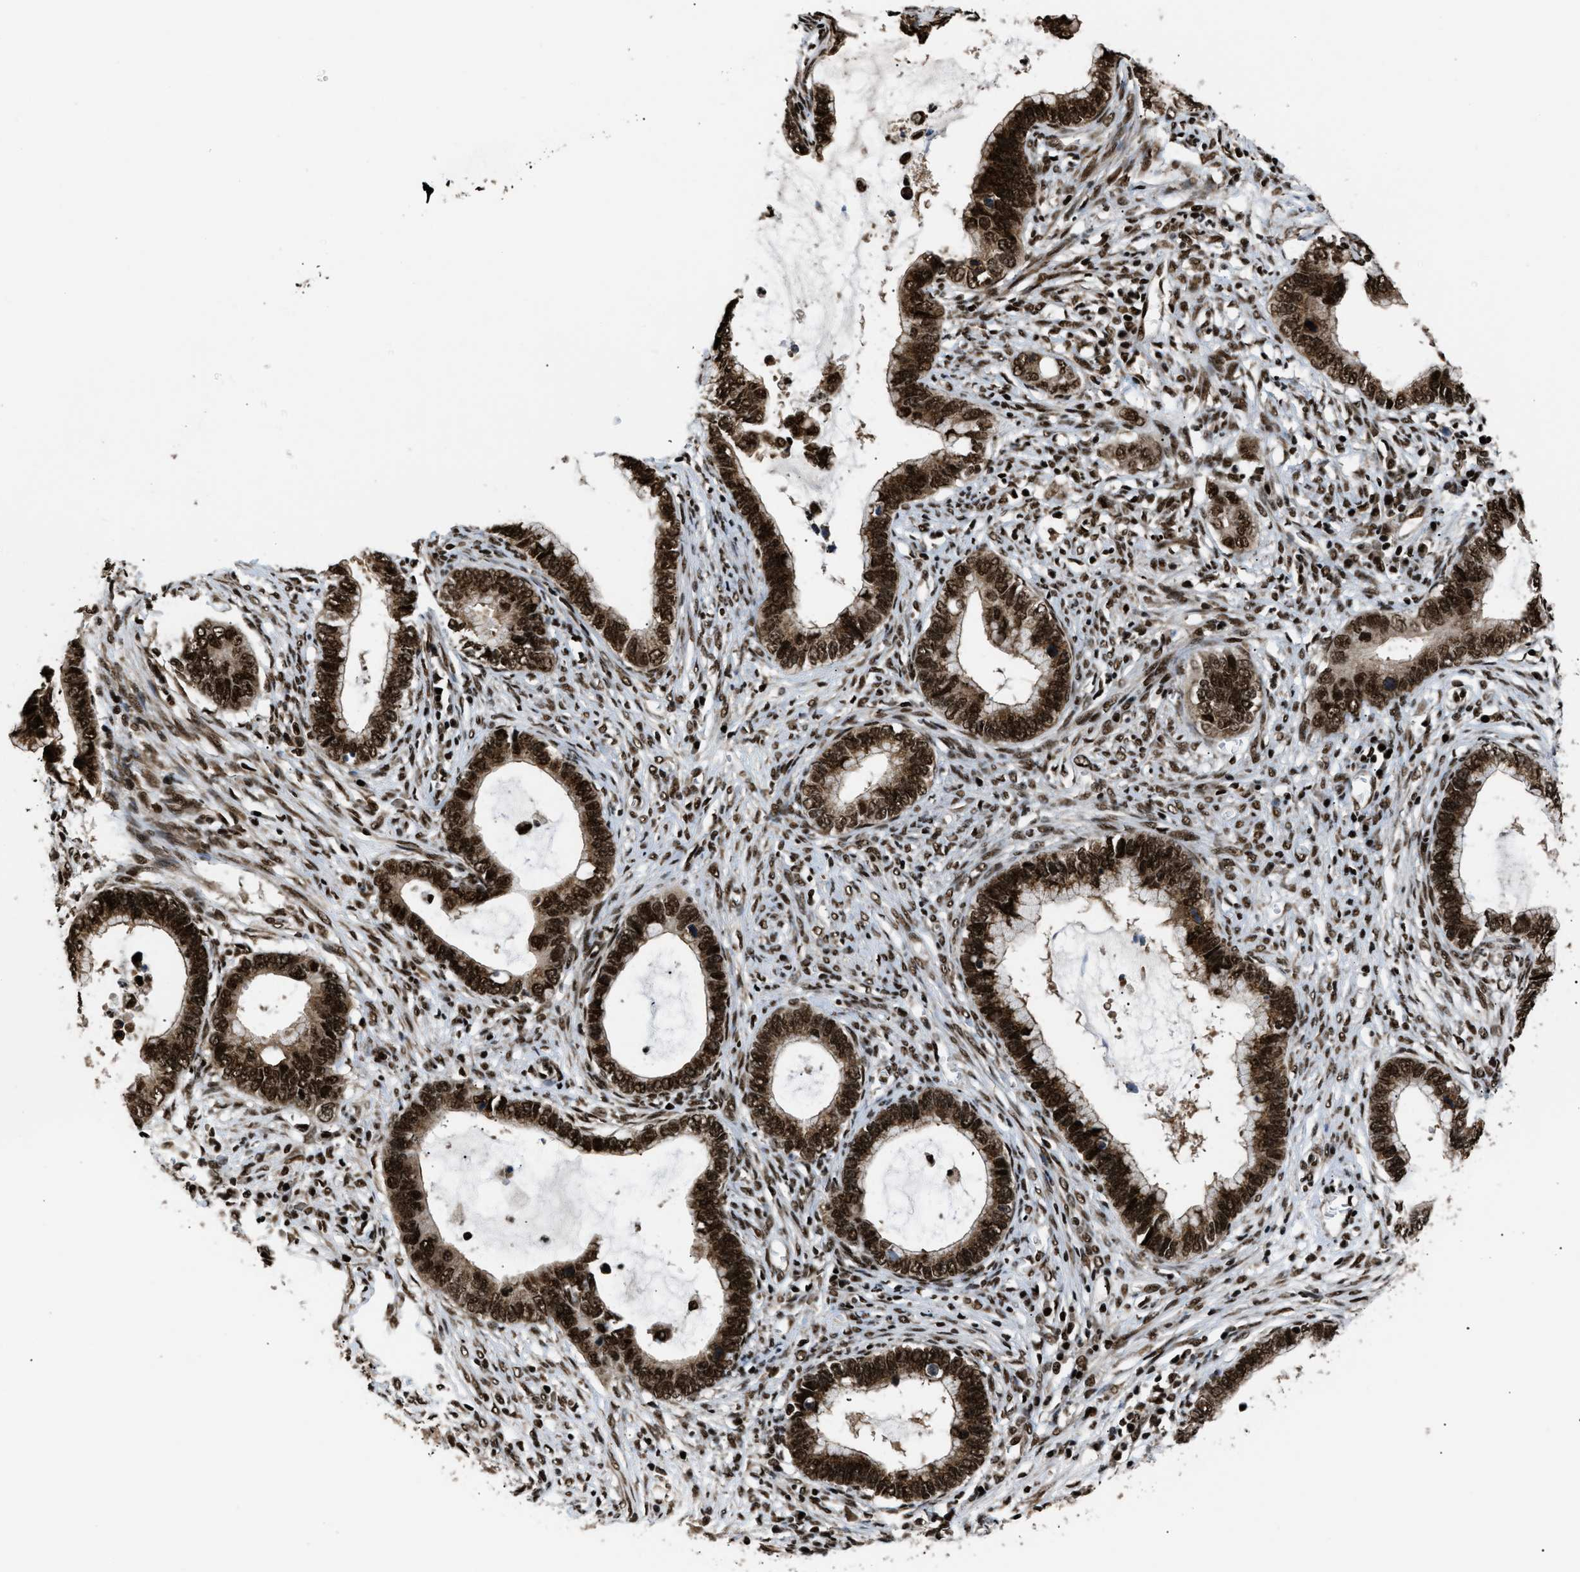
{"staining": {"intensity": "strong", "quantity": ">75%", "location": "cytoplasmic/membranous,nuclear"}, "tissue": "cervical cancer", "cell_type": "Tumor cells", "image_type": "cancer", "snomed": [{"axis": "morphology", "description": "Adenocarcinoma, NOS"}, {"axis": "topography", "description": "Cervix"}], "caption": "Protein expression analysis of human adenocarcinoma (cervical) reveals strong cytoplasmic/membranous and nuclear expression in approximately >75% of tumor cells.", "gene": "RBM5", "patient": {"sex": "female", "age": 44}}